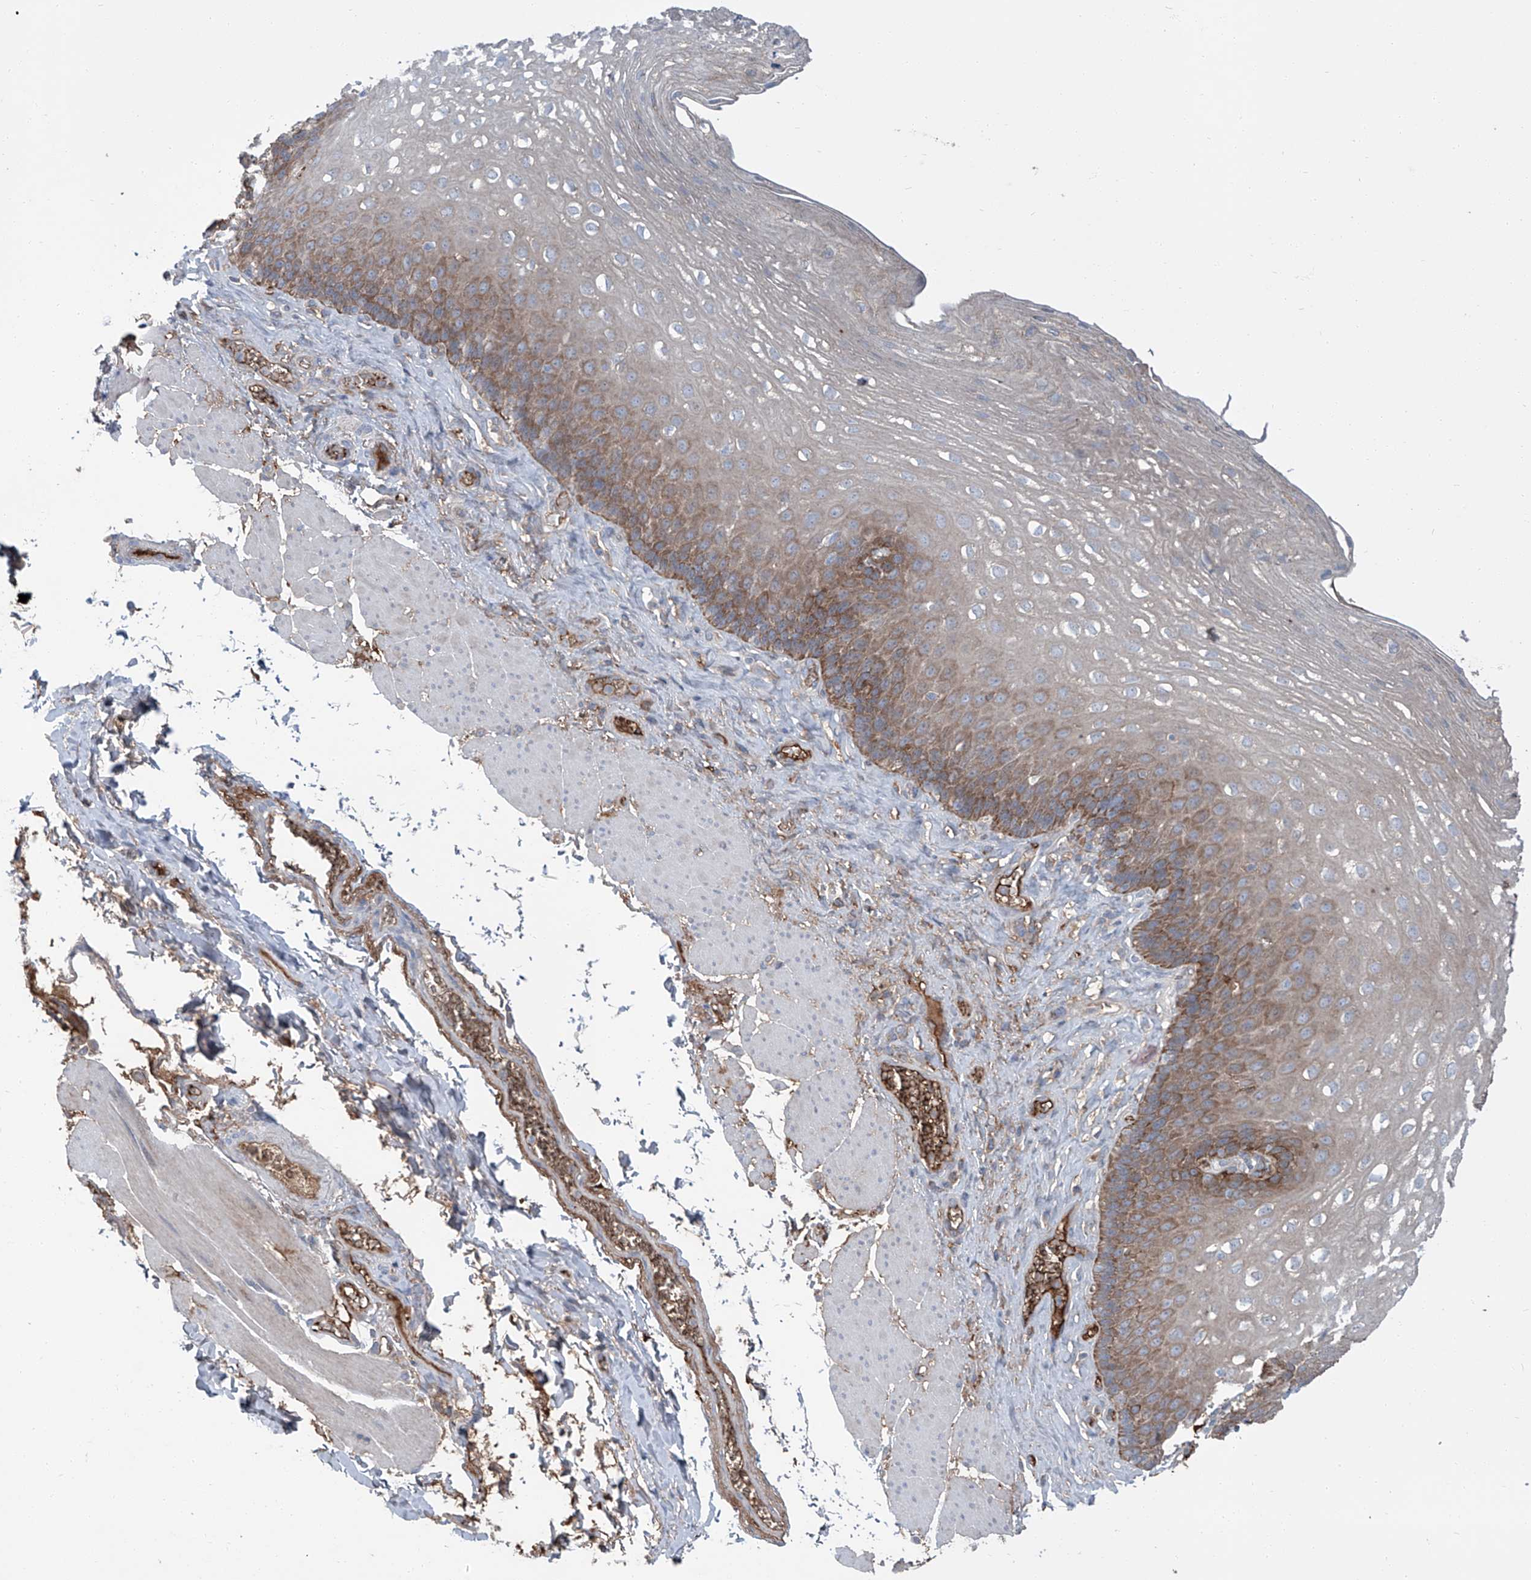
{"staining": {"intensity": "moderate", "quantity": "25%-75%", "location": "cytoplasmic/membranous"}, "tissue": "esophagus", "cell_type": "Squamous epithelial cells", "image_type": "normal", "snomed": [{"axis": "morphology", "description": "Normal tissue, NOS"}, {"axis": "topography", "description": "Esophagus"}], "caption": "Immunohistochemical staining of benign human esophagus reveals medium levels of moderate cytoplasmic/membranous staining in about 25%-75% of squamous epithelial cells. (Brightfield microscopy of DAB IHC at high magnification).", "gene": "SIX4", "patient": {"sex": "female", "age": 66}}